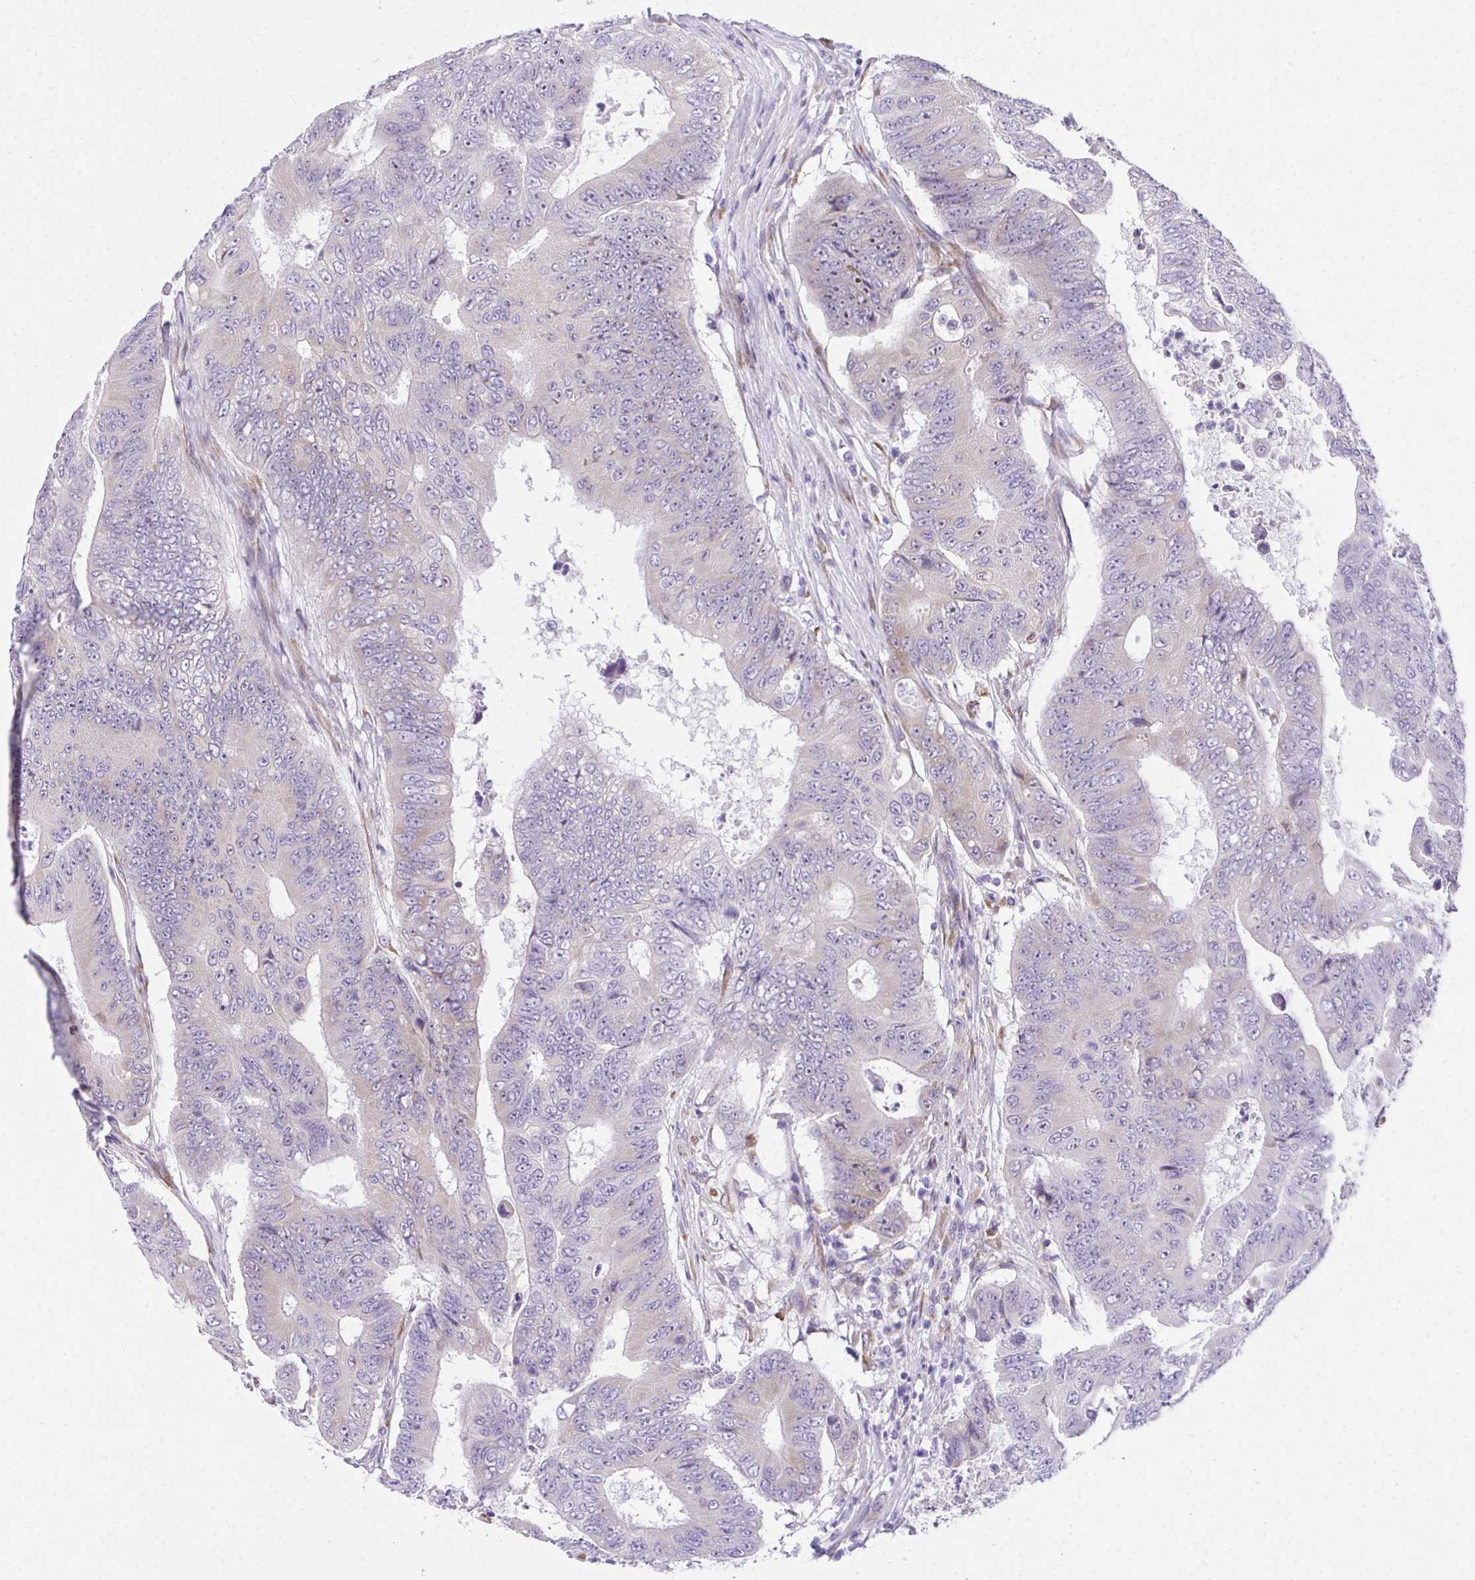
{"staining": {"intensity": "negative", "quantity": "none", "location": "none"}, "tissue": "colorectal cancer", "cell_type": "Tumor cells", "image_type": "cancer", "snomed": [{"axis": "morphology", "description": "Adenocarcinoma, NOS"}, {"axis": "topography", "description": "Colon"}], "caption": "An immunohistochemistry image of adenocarcinoma (colorectal) is shown. There is no staining in tumor cells of adenocarcinoma (colorectal).", "gene": "ADRA2C", "patient": {"sex": "female", "age": 48}}